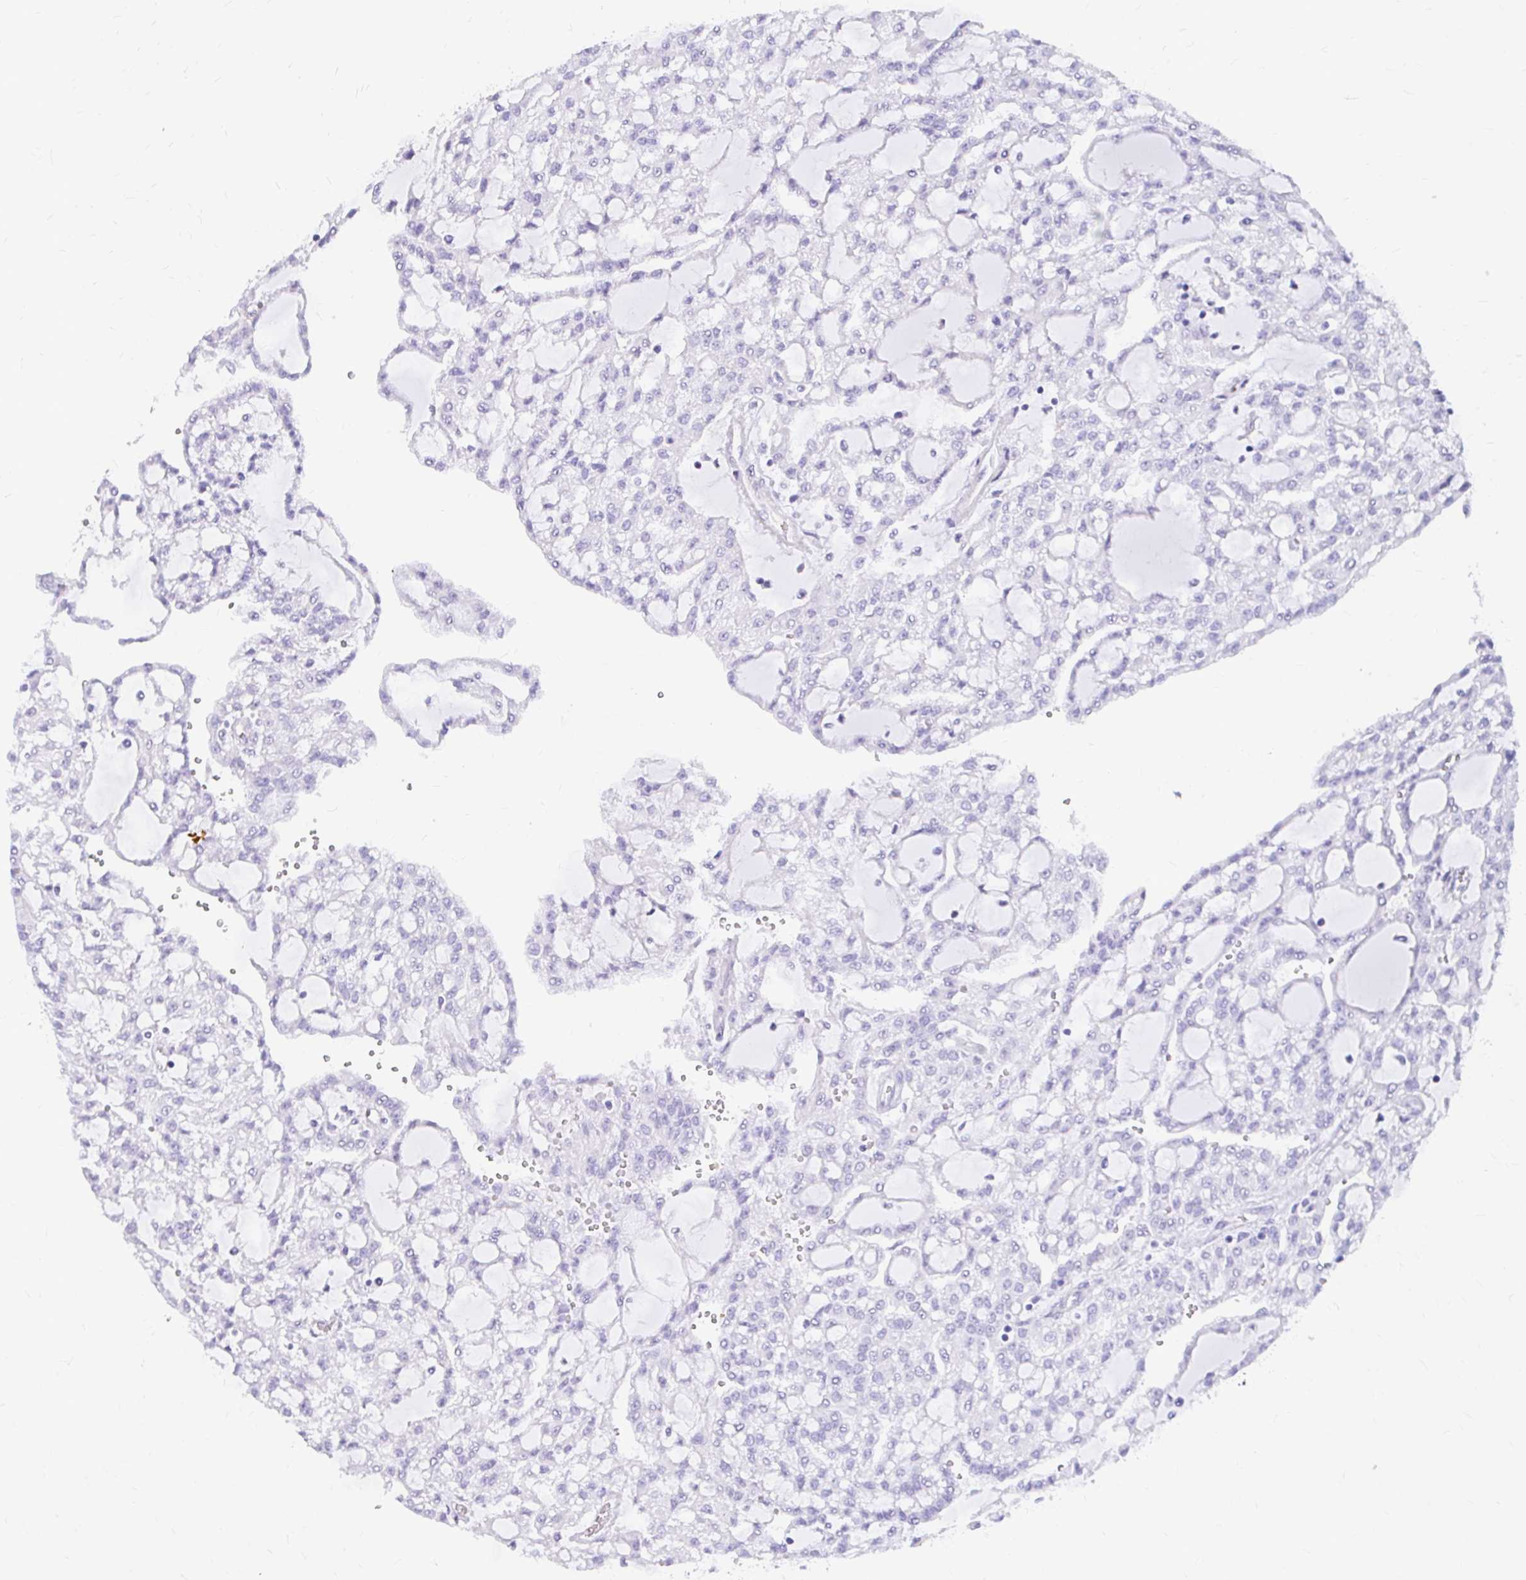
{"staining": {"intensity": "negative", "quantity": "none", "location": "none"}, "tissue": "renal cancer", "cell_type": "Tumor cells", "image_type": "cancer", "snomed": [{"axis": "morphology", "description": "Adenocarcinoma, NOS"}, {"axis": "topography", "description": "Kidney"}], "caption": "IHC image of neoplastic tissue: human renal adenocarcinoma stained with DAB shows no significant protein positivity in tumor cells.", "gene": "FAM83C", "patient": {"sex": "male", "age": 63}}